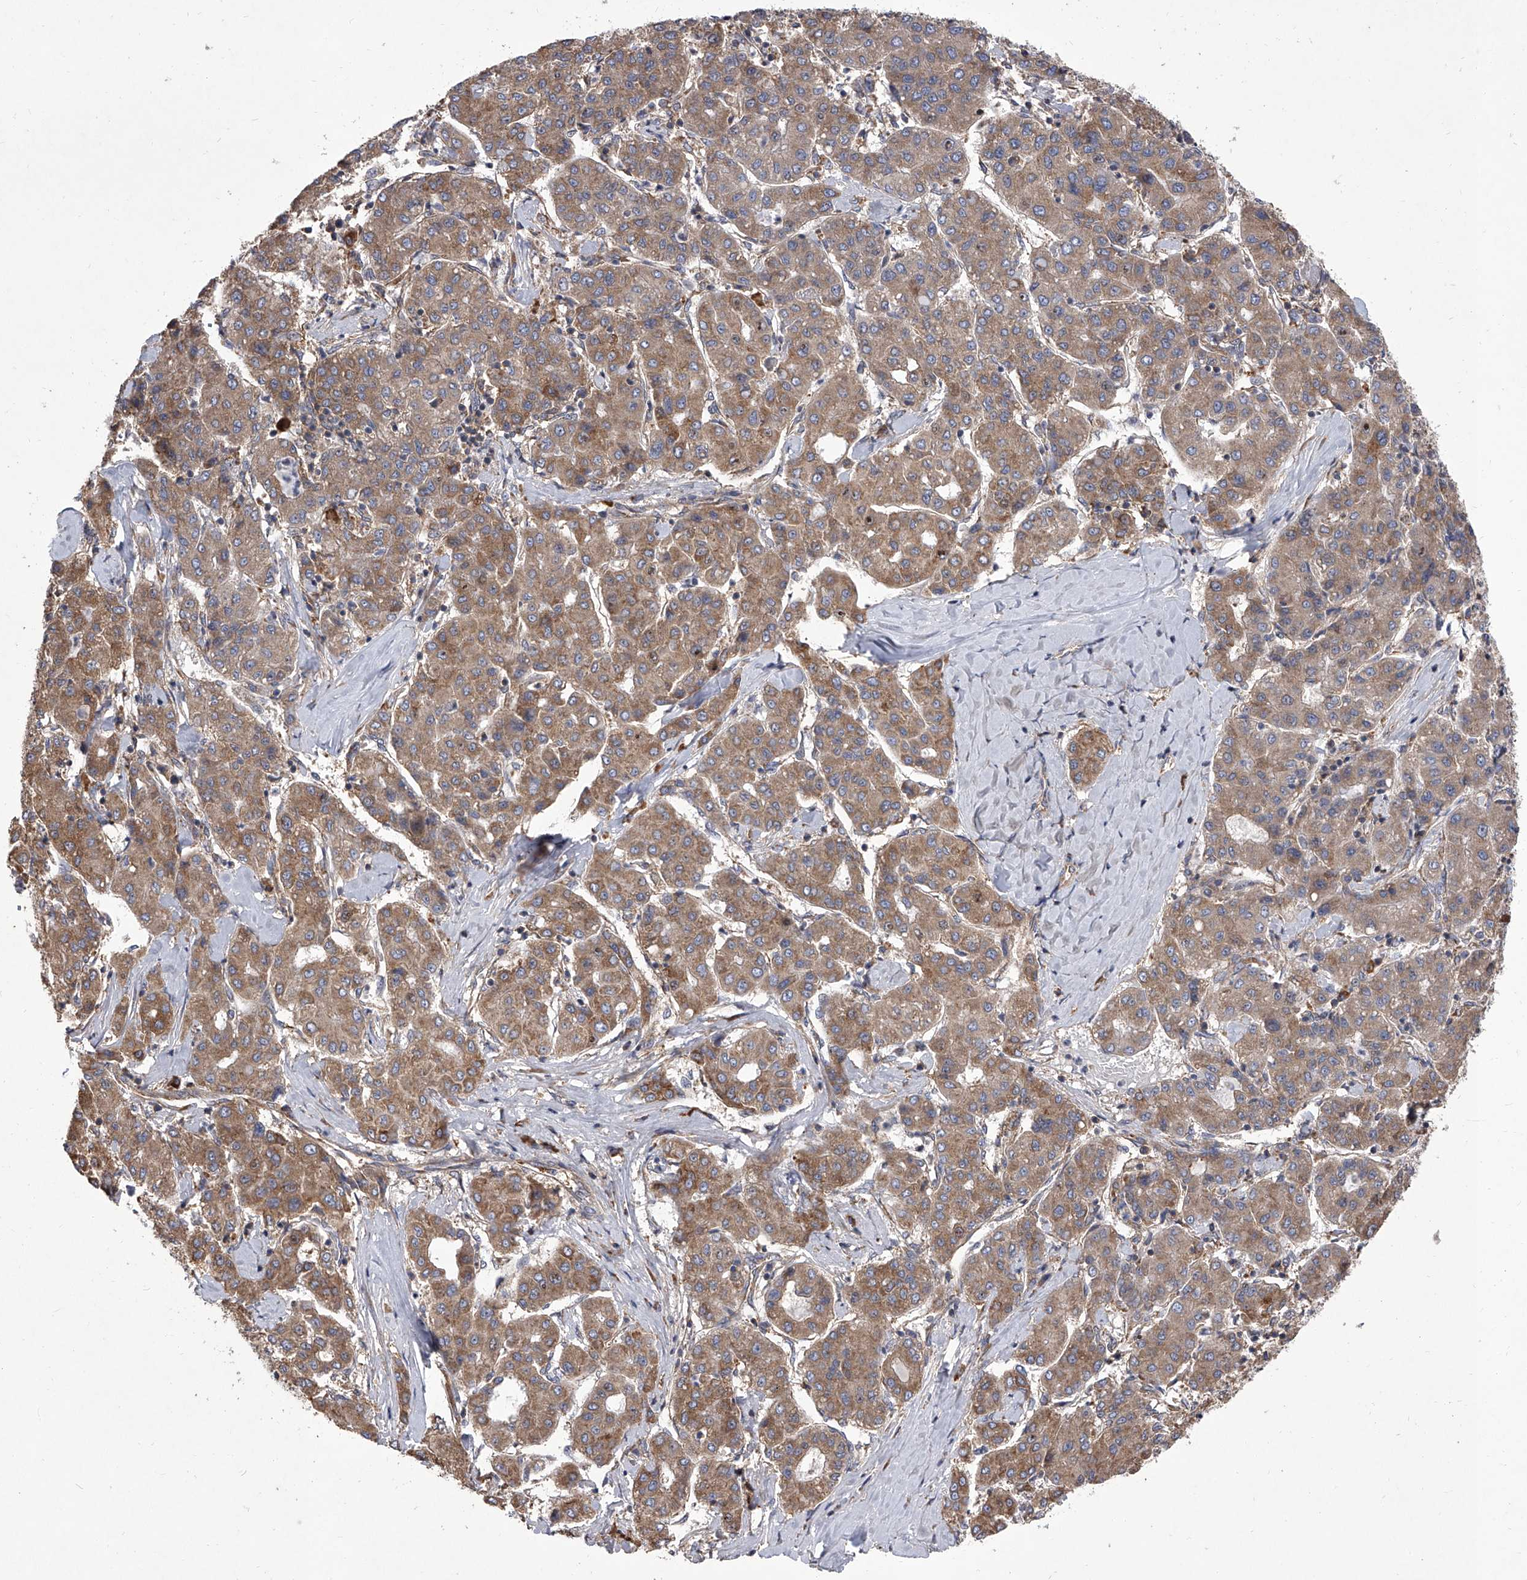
{"staining": {"intensity": "moderate", "quantity": ">75%", "location": "cytoplasmic/membranous"}, "tissue": "liver cancer", "cell_type": "Tumor cells", "image_type": "cancer", "snomed": [{"axis": "morphology", "description": "Carcinoma, Hepatocellular, NOS"}, {"axis": "topography", "description": "Liver"}], "caption": "A medium amount of moderate cytoplasmic/membranous expression is present in about >75% of tumor cells in liver cancer tissue. (DAB = brown stain, brightfield microscopy at high magnification).", "gene": "EIF2S2", "patient": {"sex": "male", "age": 65}}